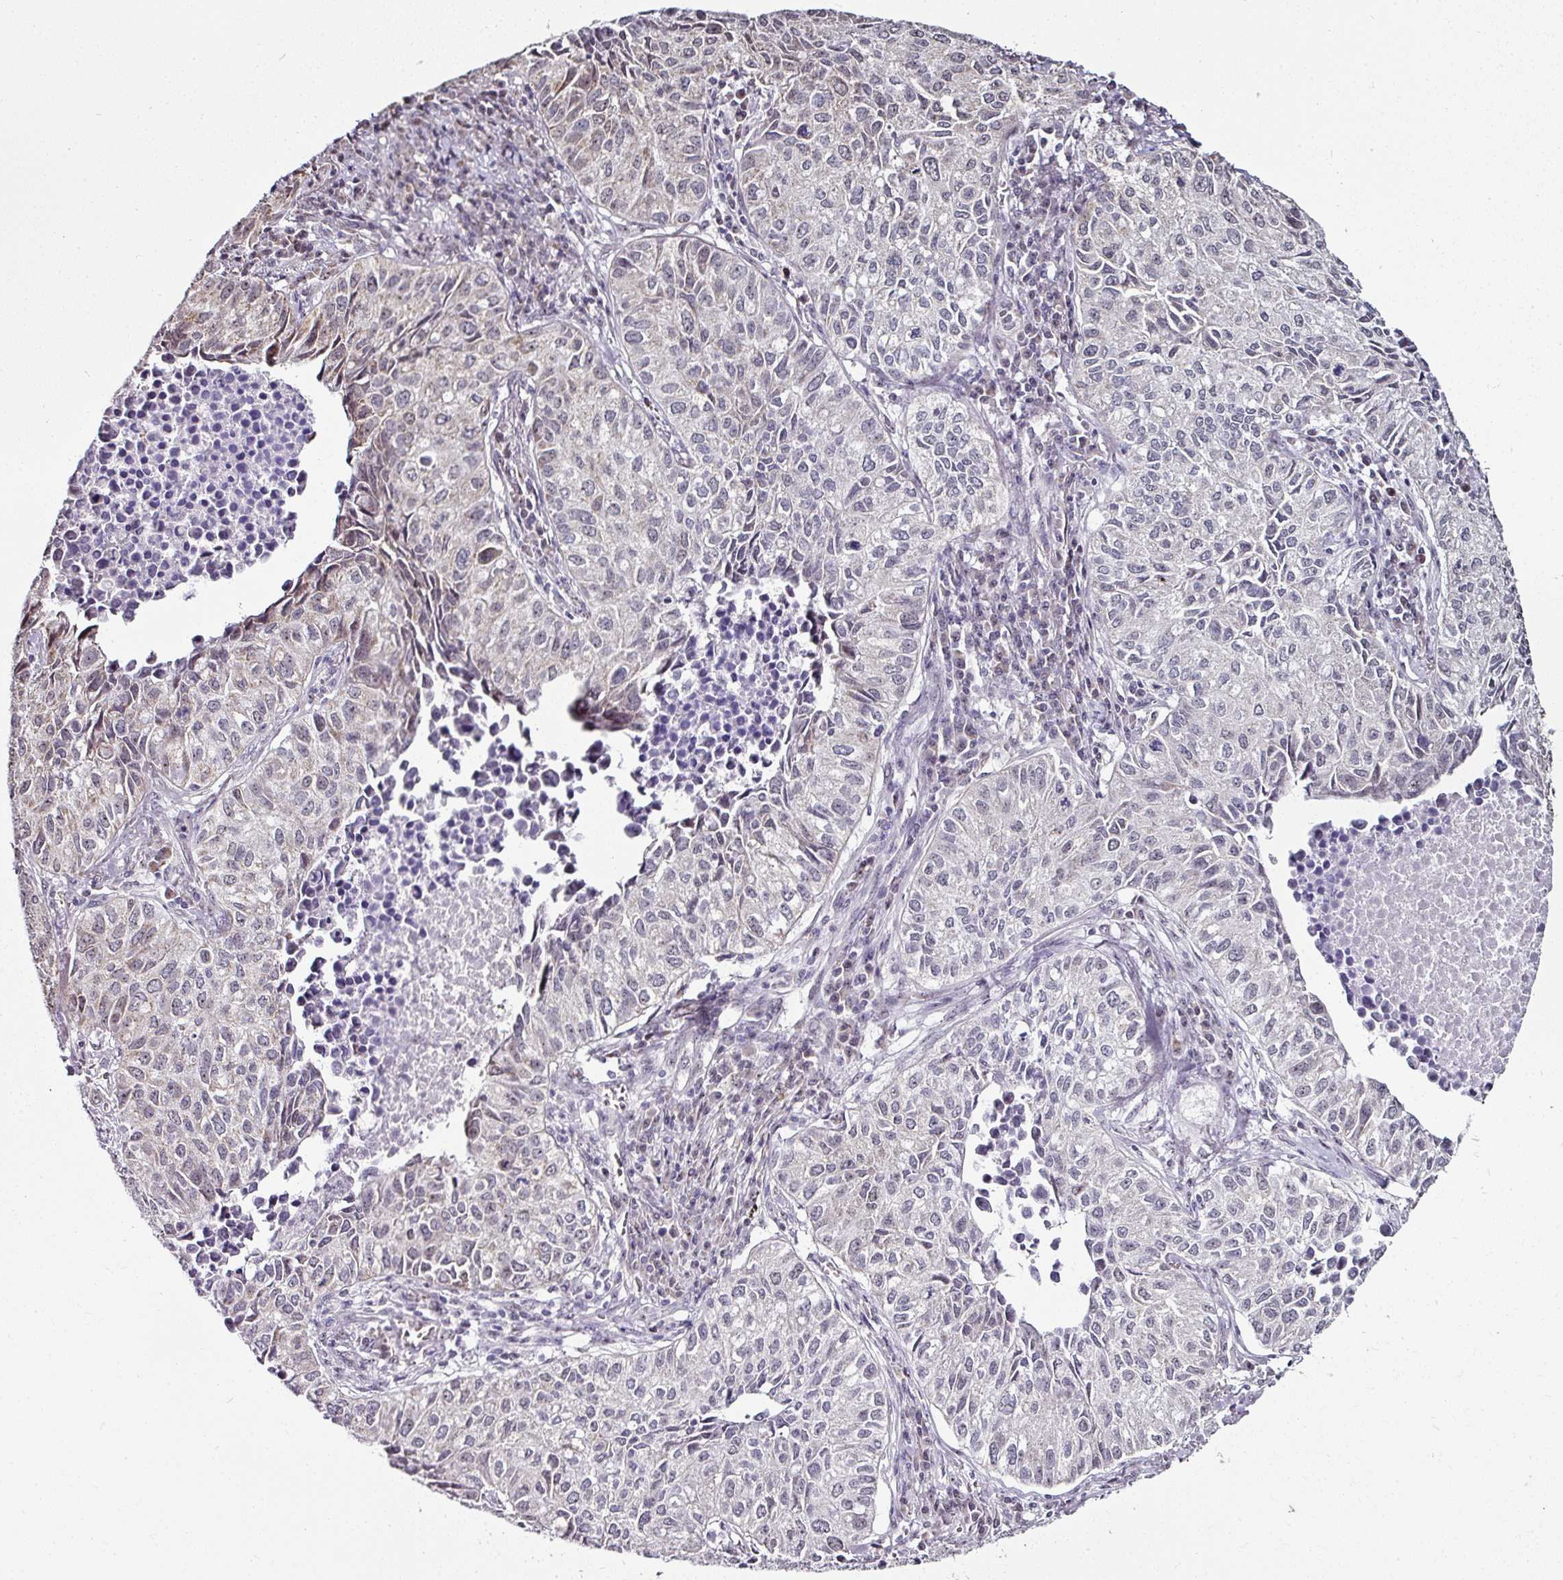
{"staining": {"intensity": "moderate", "quantity": "<25%", "location": "cytoplasmic/membranous,nuclear"}, "tissue": "lung cancer", "cell_type": "Tumor cells", "image_type": "cancer", "snomed": [{"axis": "morphology", "description": "Adenocarcinoma, NOS"}, {"axis": "topography", "description": "Lung"}], "caption": "Immunohistochemistry histopathology image of adenocarcinoma (lung) stained for a protein (brown), which reveals low levels of moderate cytoplasmic/membranous and nuclear staining in about <25% of tumor cells.", "gene": "NACC2", "patient": {"sex": "female", "age": 50}}